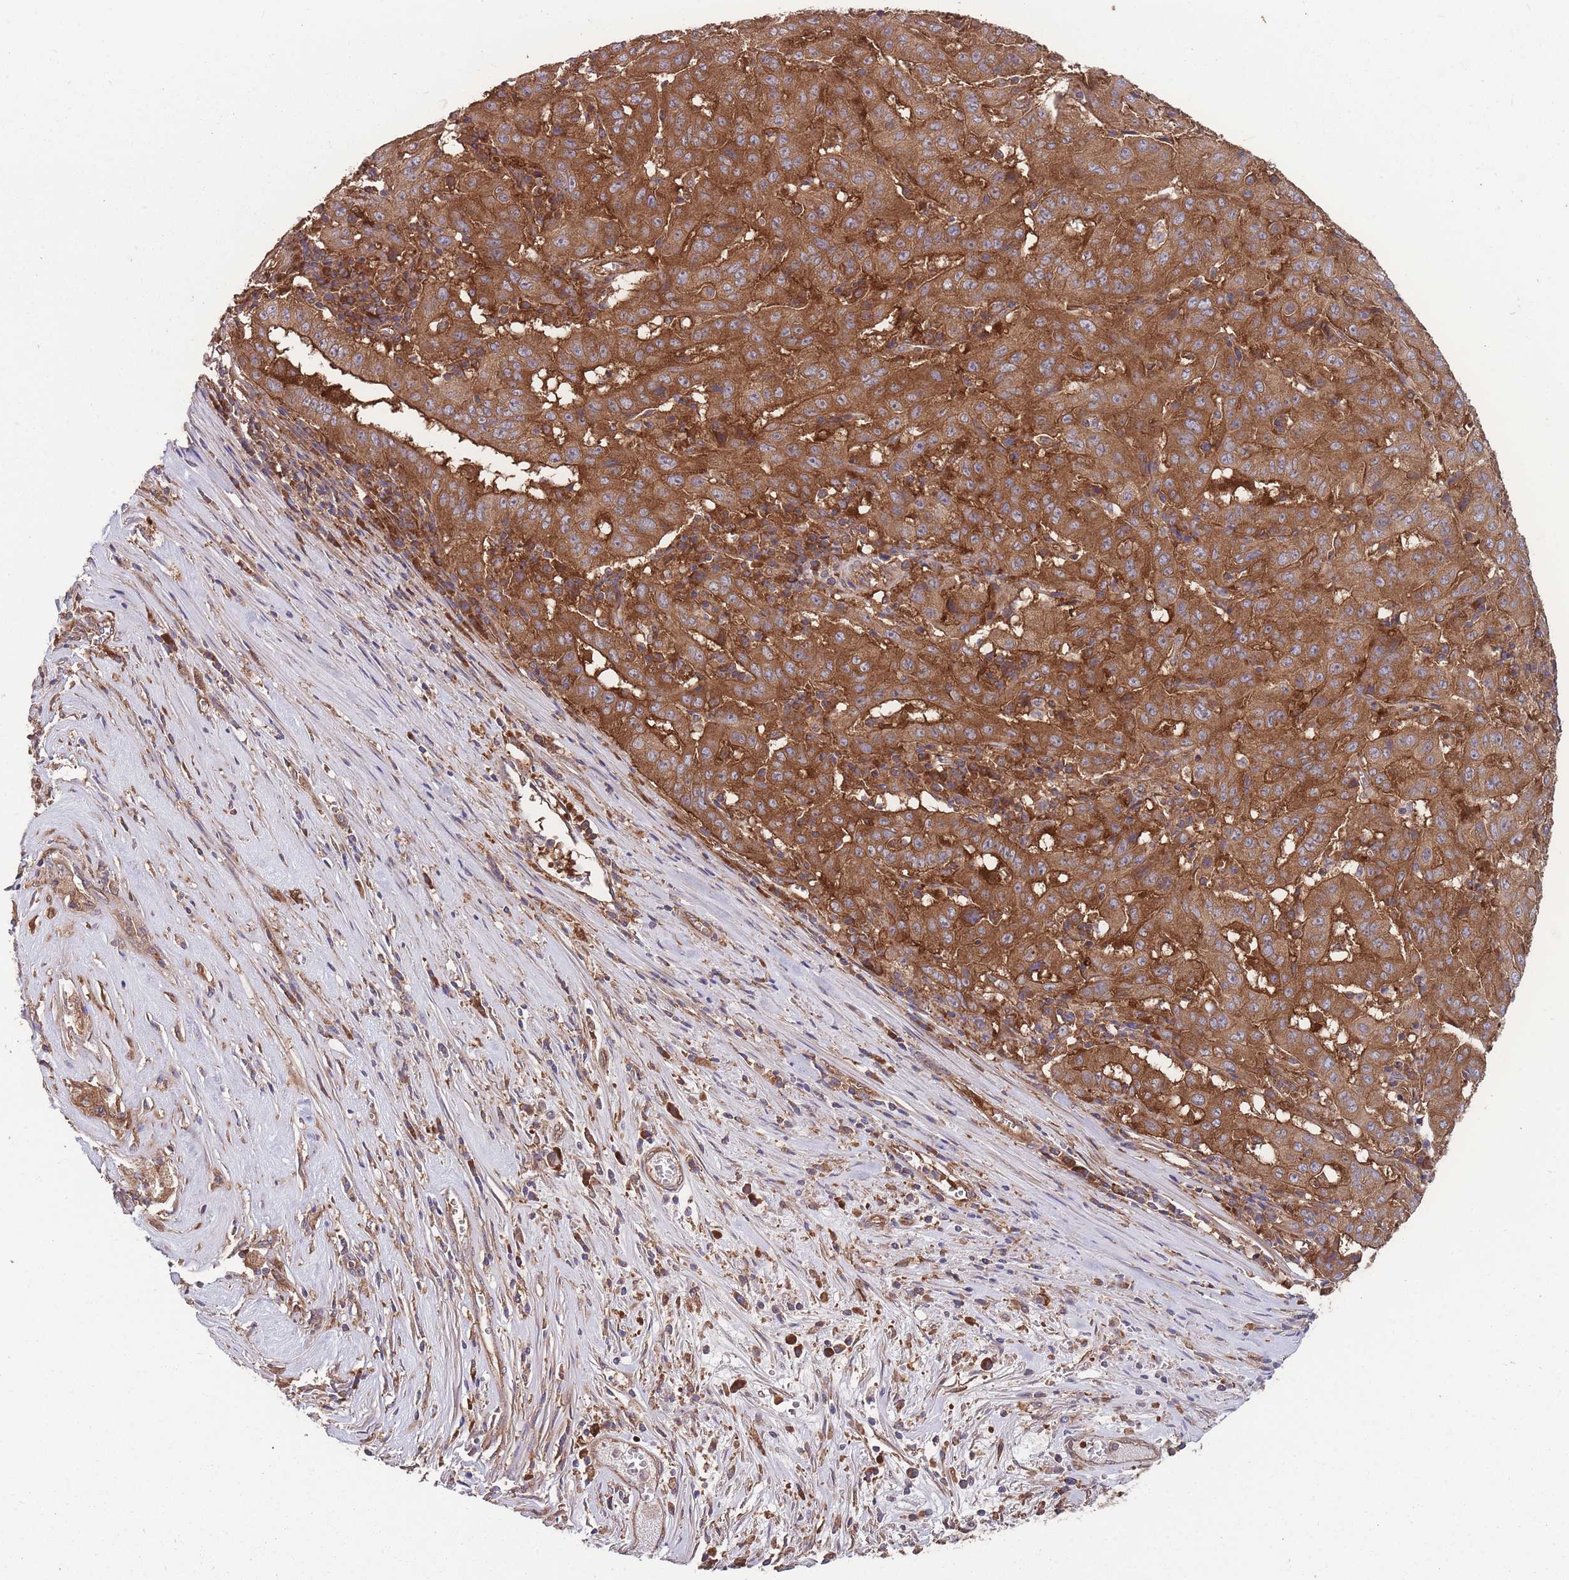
{"staining": {"intensity": "strong", "quantity": ">75%", "location": "cytoplasmic/membranous"}, "tissue": "pancreatic cancer", "cell_type": "Tumor cells", "image_type": "cancer", "snomed": [{"axis": "morphology", "description": "Adenocarcinoma, NOS"}, {"axis": "topography", "description": "Pancreas"}], "caption": "A micrograph of human pancreatic adenocarcinoma stained for a protein reveals strong cytoplasmic/membranous brown staining in tumor cells.", "gene": "ZPR1", "patient": {"sex": "male", "age": 63}}